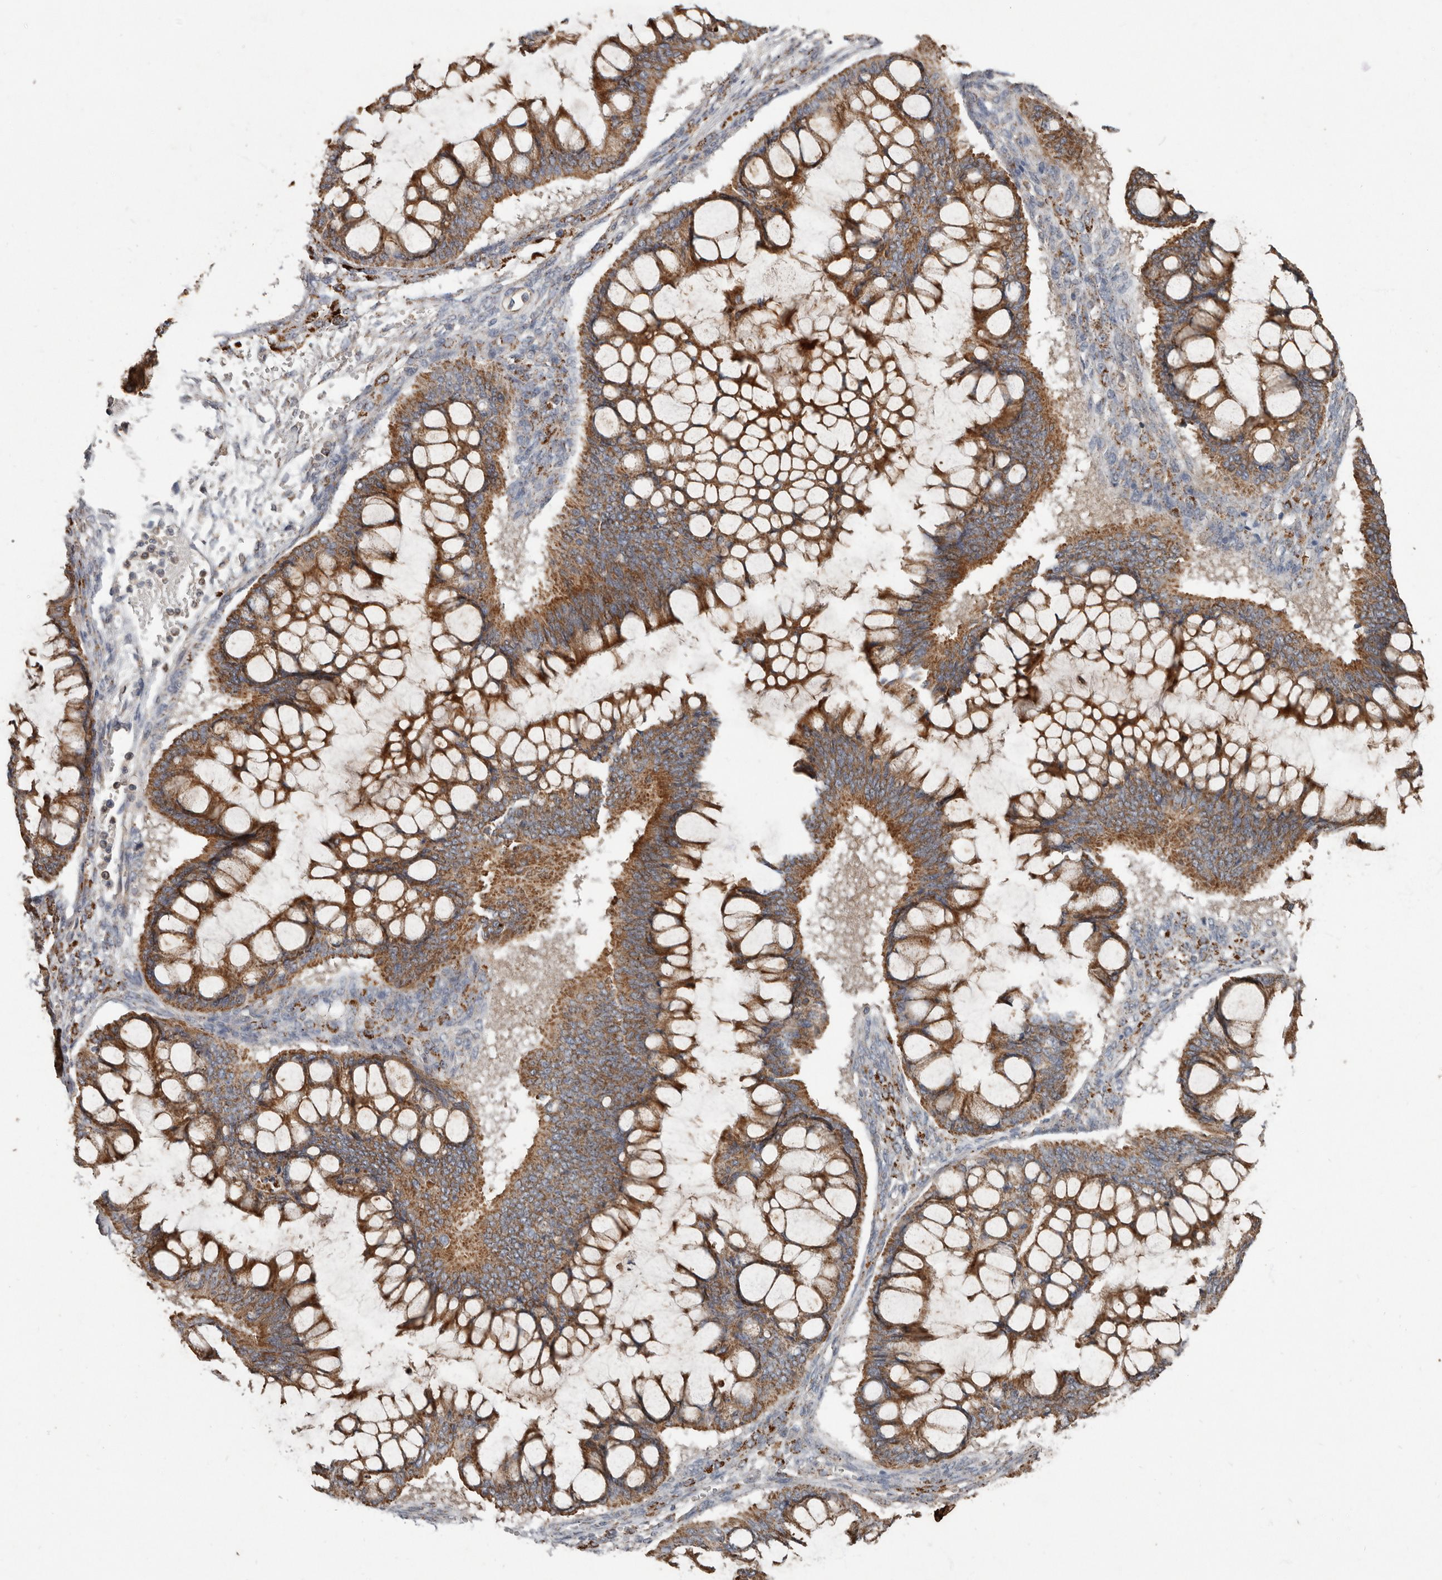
{"staining": {"intensity": "moderate", "quantity": ">75%", "location": "cytoplasmic/membranous"}, "tissue": "ovarian cancer", "cell_type": "Tumor cells", "image_type": "cancer", "snomed": [{"axis": "morphology", "description": "Cystadenocarcinoma, mucinous, NOS"}, {"axis": "topography", "description": "Ovary"}], "caption": "A histopathology image showing moderate cytoplasmic/membranous expression in about >75% of tumor cells in ovarian cancer (mucinous cystadenocarcinoma), as visualized by brown immunohistochemical staining.", "gene": "KIF26B", "patient": {"sex": "female", "age": 73}}